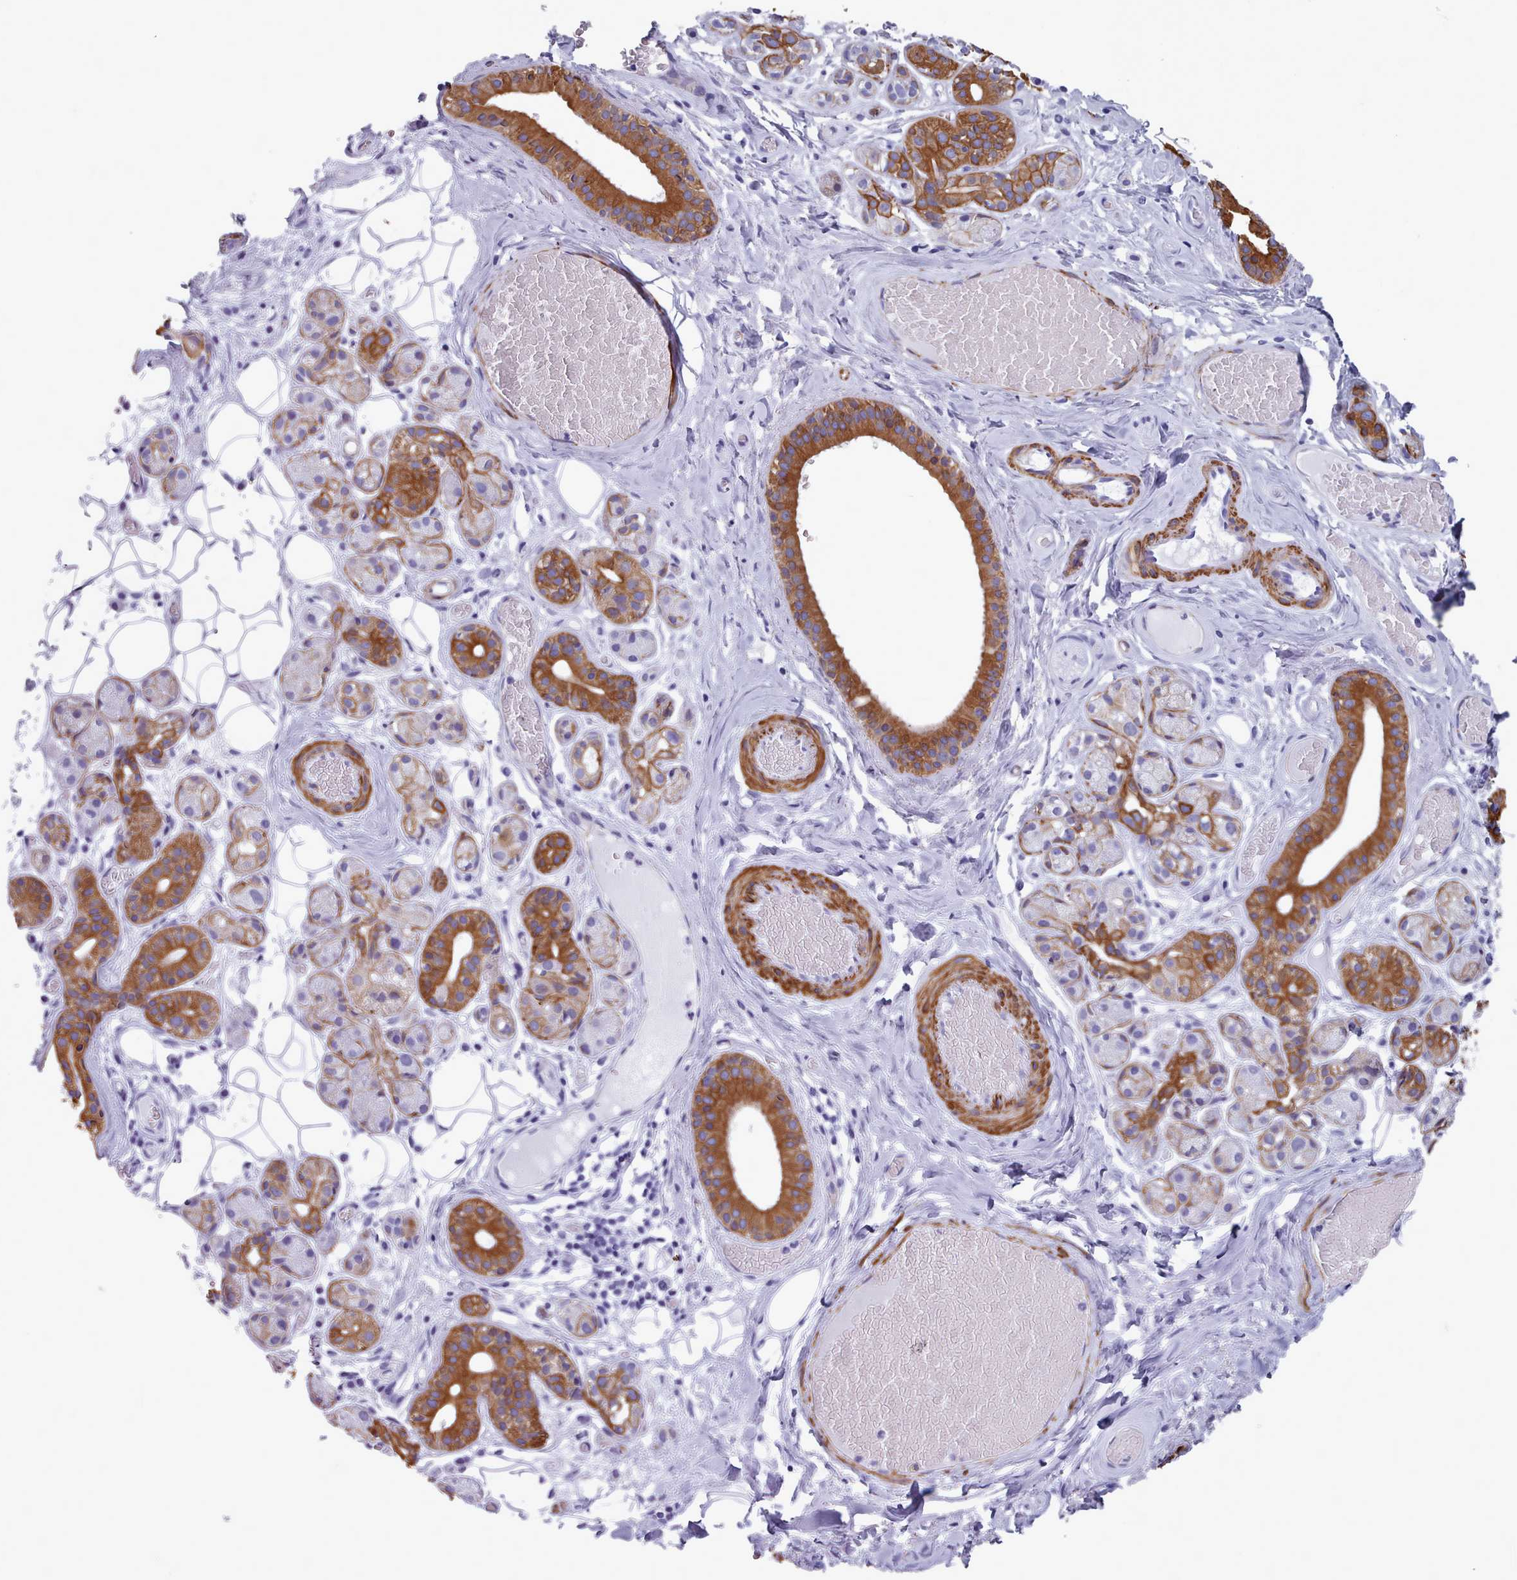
{"staining": {"intensity": "strong", "quantity": "25%-75%", "location": "cytoplasmic/membranous"}, "tissue": "salivary gland", "cell_type": "Glandular cells", "image_type": "normal", "snomed": [{"axis": "morphology", "description": "Normal tissue, NOS"}, {"axis": "topography", "description": "Salivary gland"}], "caption": "DAB (3,3'-diaminobenzidine) immunohistochemical staining of normal human salivary gland reveals strong cytoplasmic/membranous protein positivity in about 25%-75% of glandular cells.", "gene": "FPGS", "patient": {"sex": "male", "age": 82}}